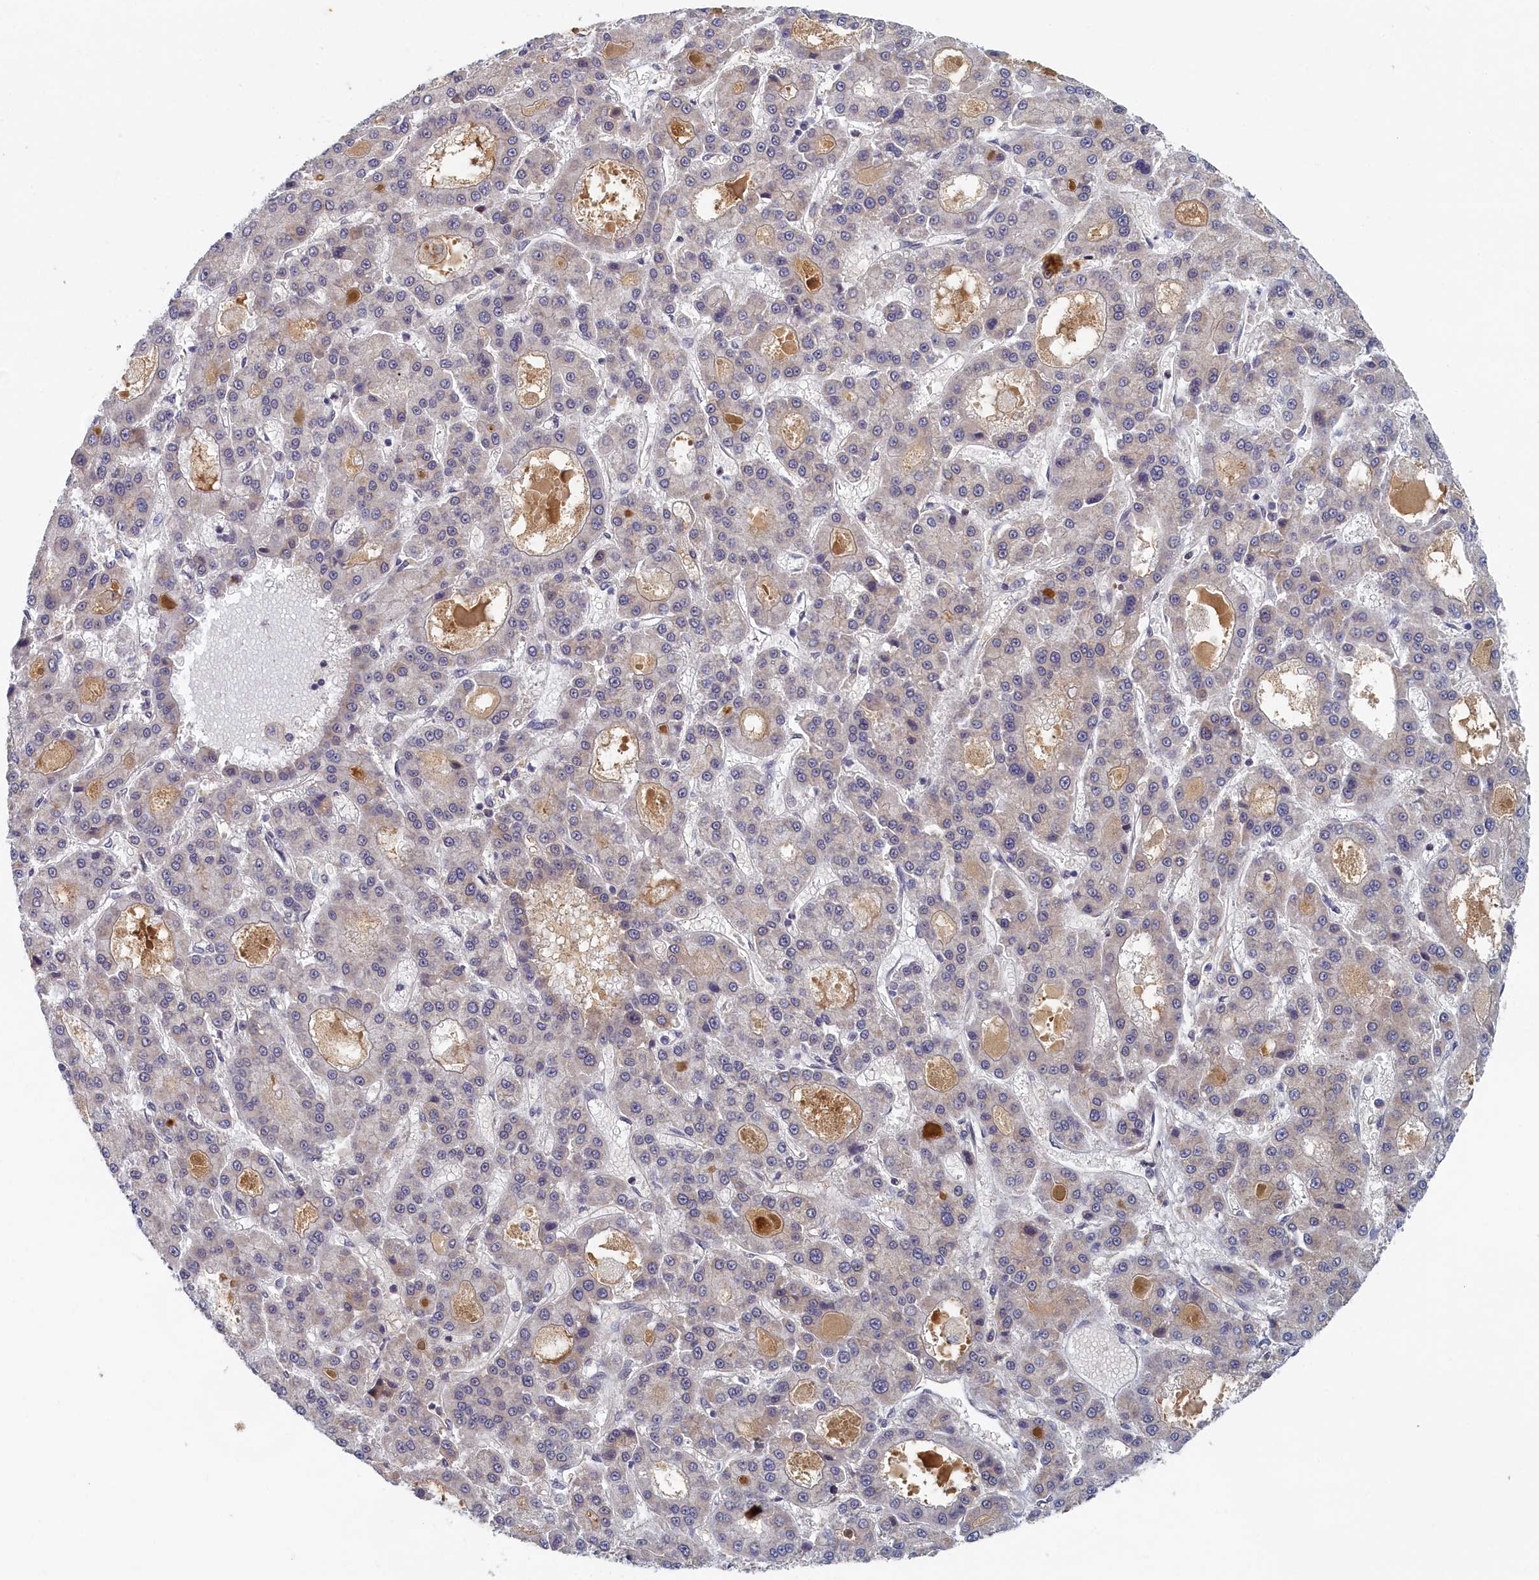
{"staining": {"intensity": "negative", "quantity": "none", "location": "none"}, "tissue": "liver cancer", "cell_type": "Tumor cells", "image_type": "cancer", "snomed": [{"axis": "morphology", "description": "Carcinoma, Hepatocellular, NOS"}, {"axis": "topography", "description": "Liver"}], "caption": "DAB (3,3'-diaminobenzidine) immunohistochemical staining of liver cancer demonstrates no significant staining in tumor cells.", "gene": "DNAJC17", "patient": {"sex": "male", "age": 70}}